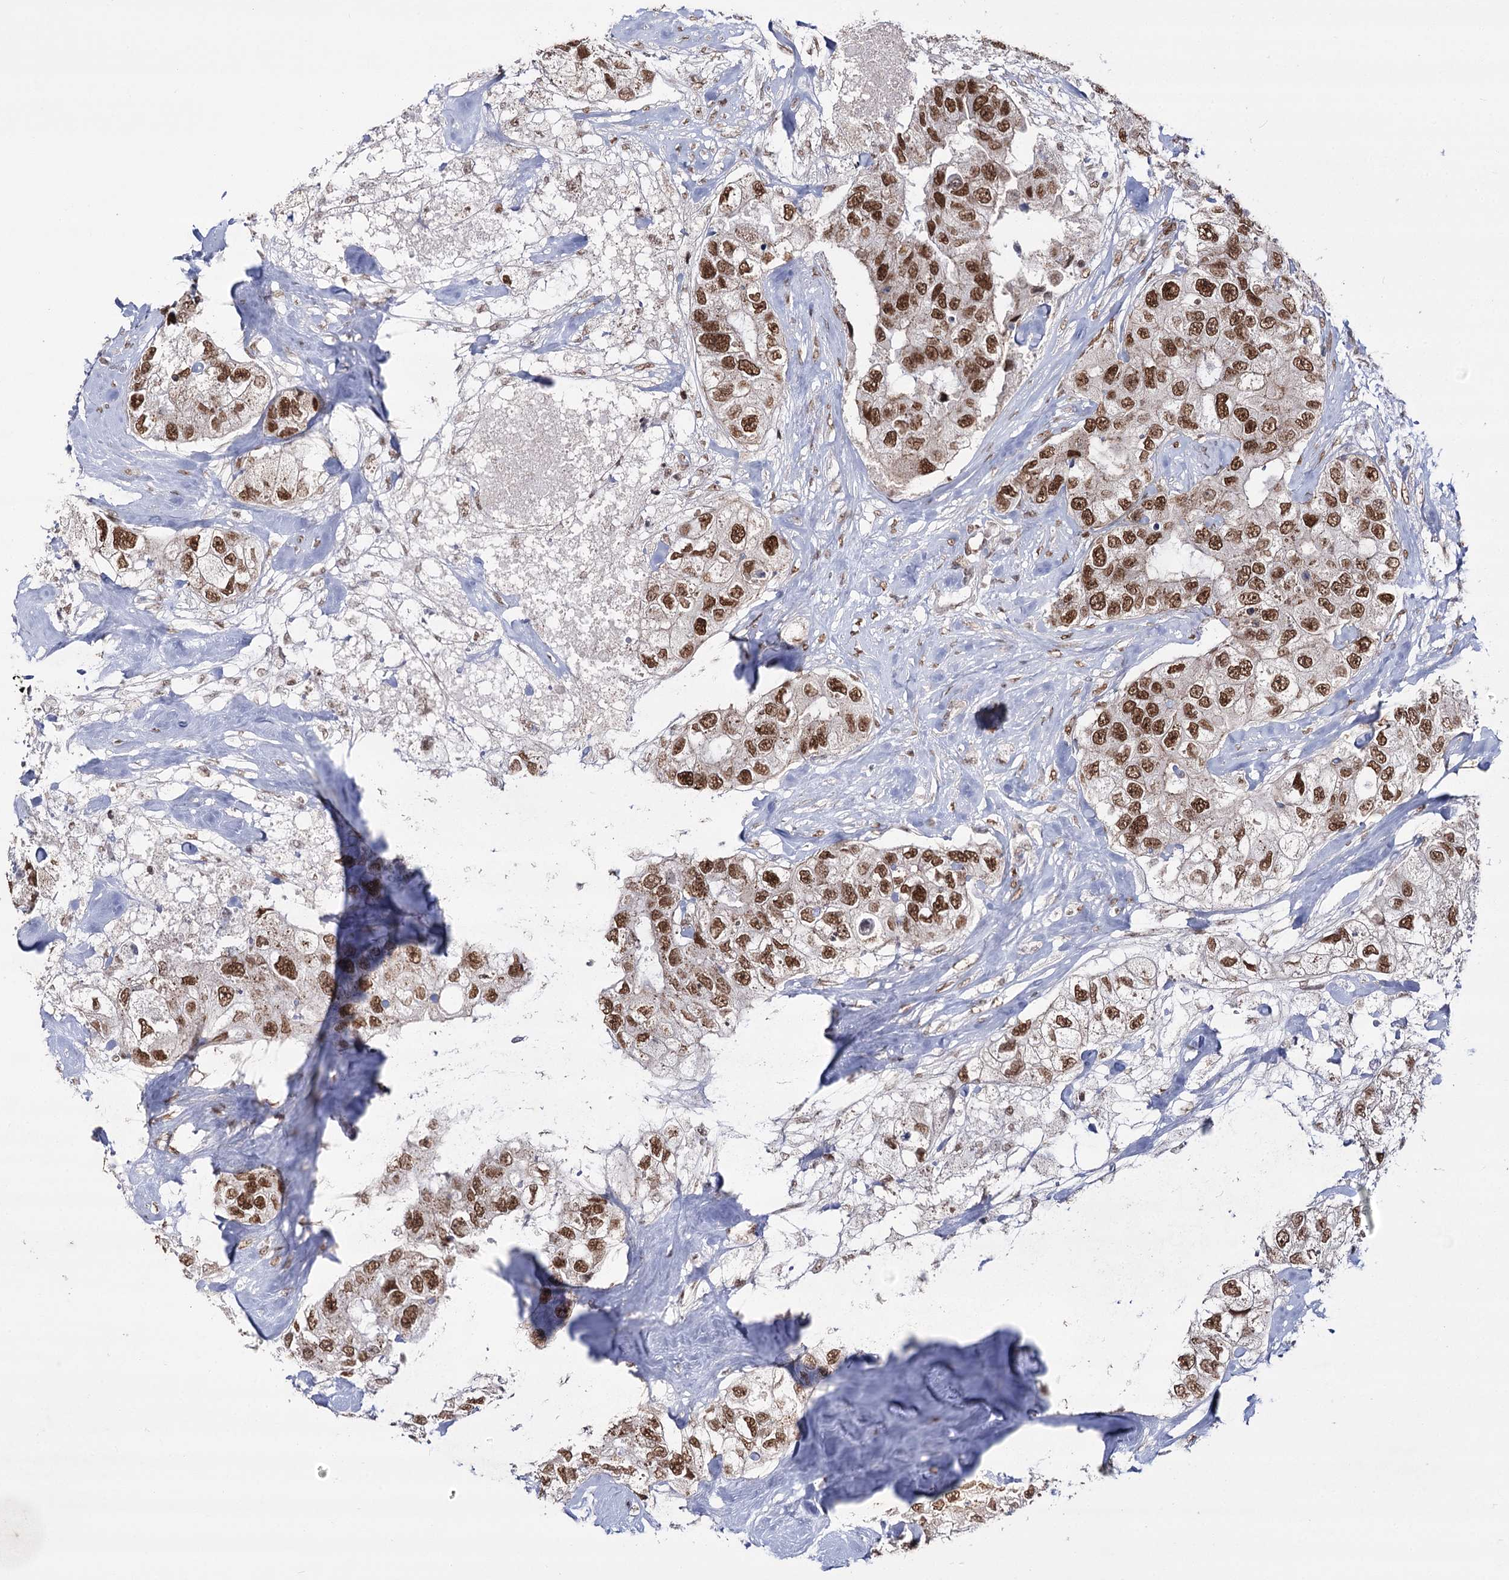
{"staining": {"intensity": "moderate", "quantity": ">75%", "location": "nuclear"}, "tissue": "breast cancer", "cell_type": "Tumor cells", "image_type": "cancer", "snomed": [{"axis": "morphology", "description": "Duct carcinoma"}, {"axis": "topography", "description": "Breast"}], "caption": "Protein expression analysis of breast cancer (invasive ductal carcinoma) reveals moderate nuclear staining in approximately >75% of tumor cells. The staining was performed using DAB (3,3'-diaminobenzidine) to visualize the protein expression in brown, while the nuclei were stained in blue with hematoxylin (Magnification: 20x).", "gene": "VGLL4", "patient": {"sex": "female", "age": 62}}